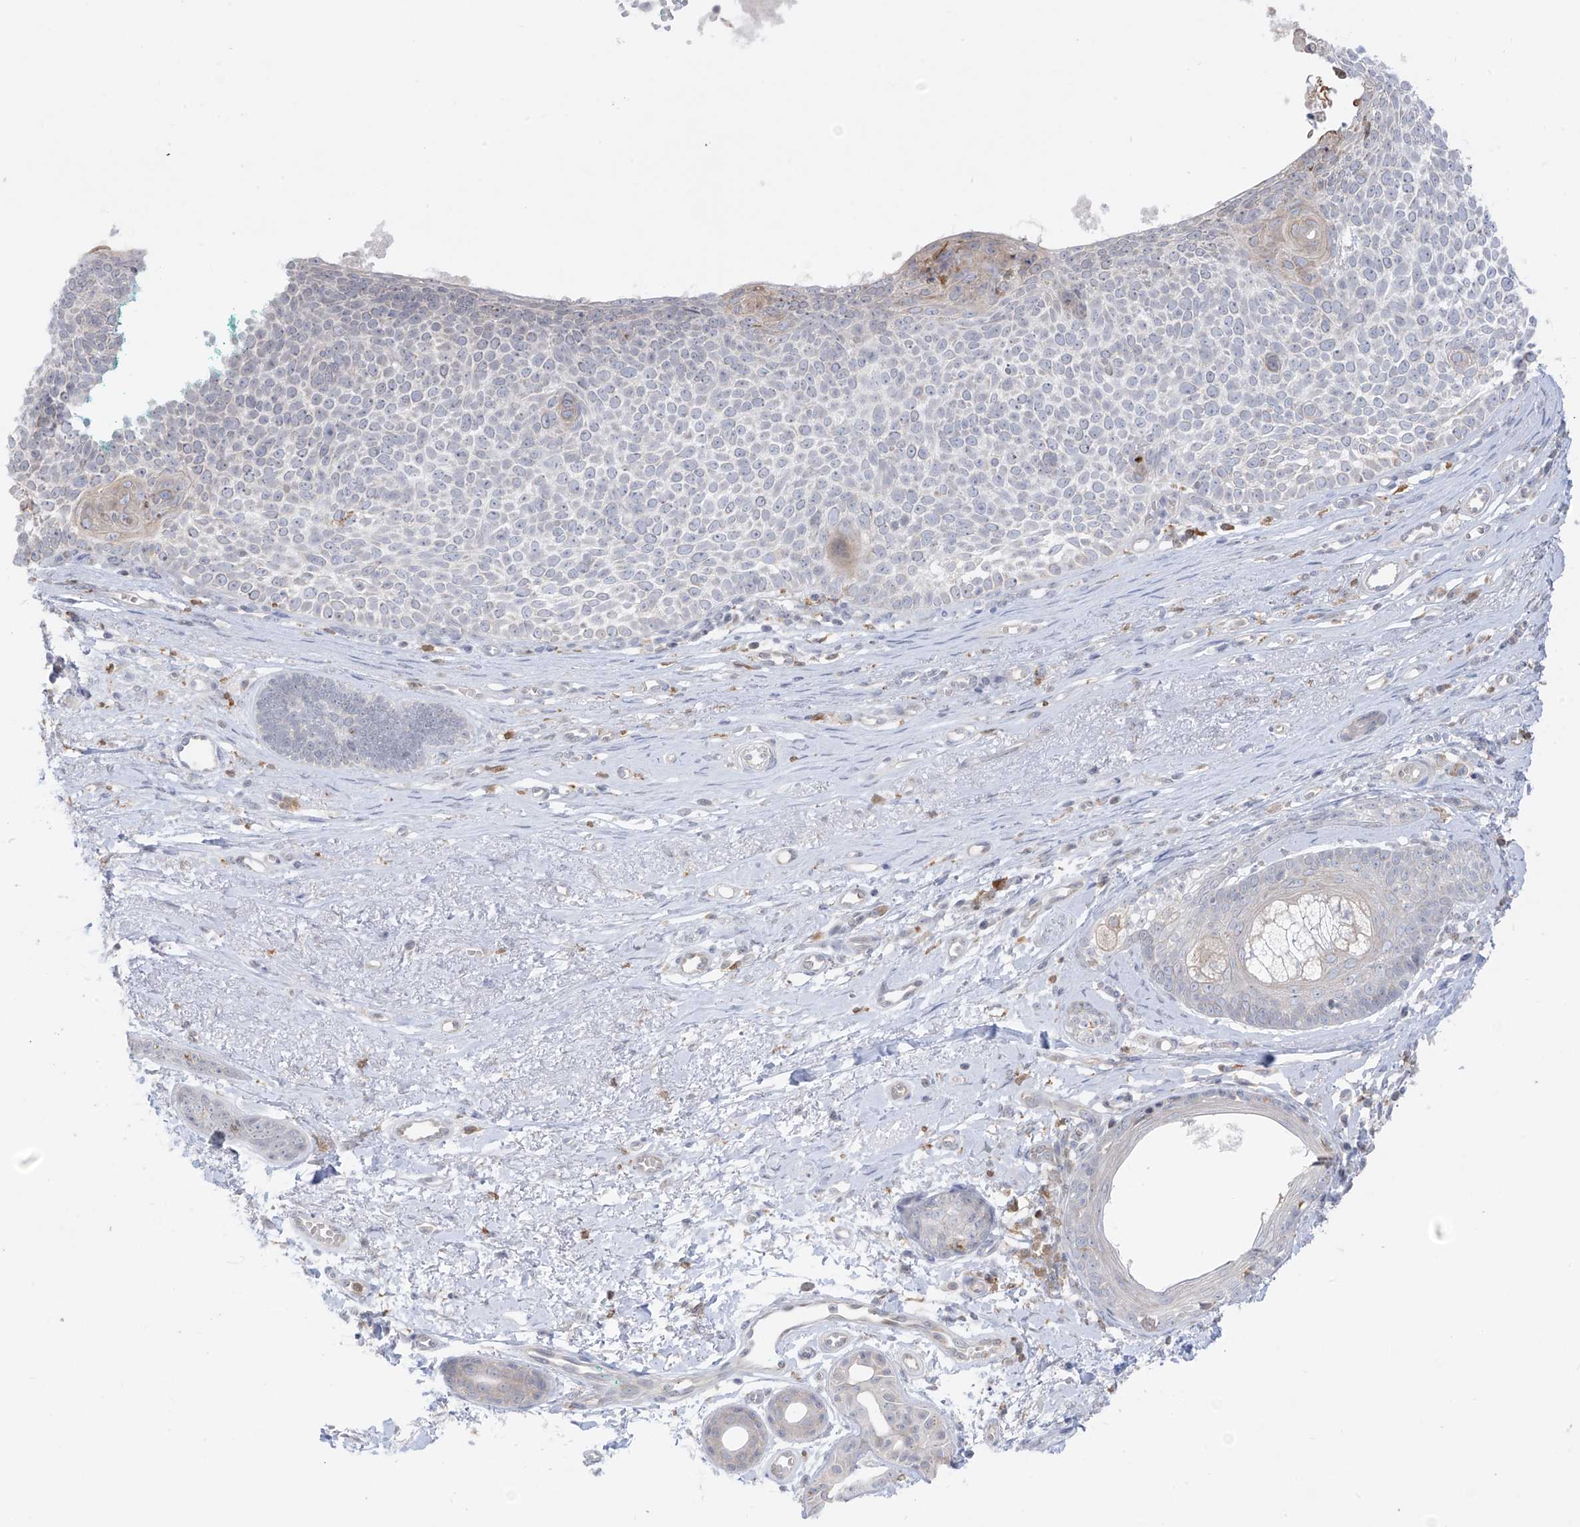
{"staining": {"intensity": "negative", "quantity": "none", "location": "none"}, "tissue": "skin cancer", "cell_type": "Tumor cells", "image_type": "cancer", "snomed": [{"axis": "morphology", "description": "Basal cell carcinoma"}, {"axis": "topography", "description": "Skin"}], "caption": "IHC histopathology image of neoplastic tissue: human basal cell carcinoma (skin) stained with DAB (3,3'-diaminobenzidine) displays no significant protein positivity in tumor cells.", "gene": "TBXAS1", "patient": {"sex": "female", "age": 81}}